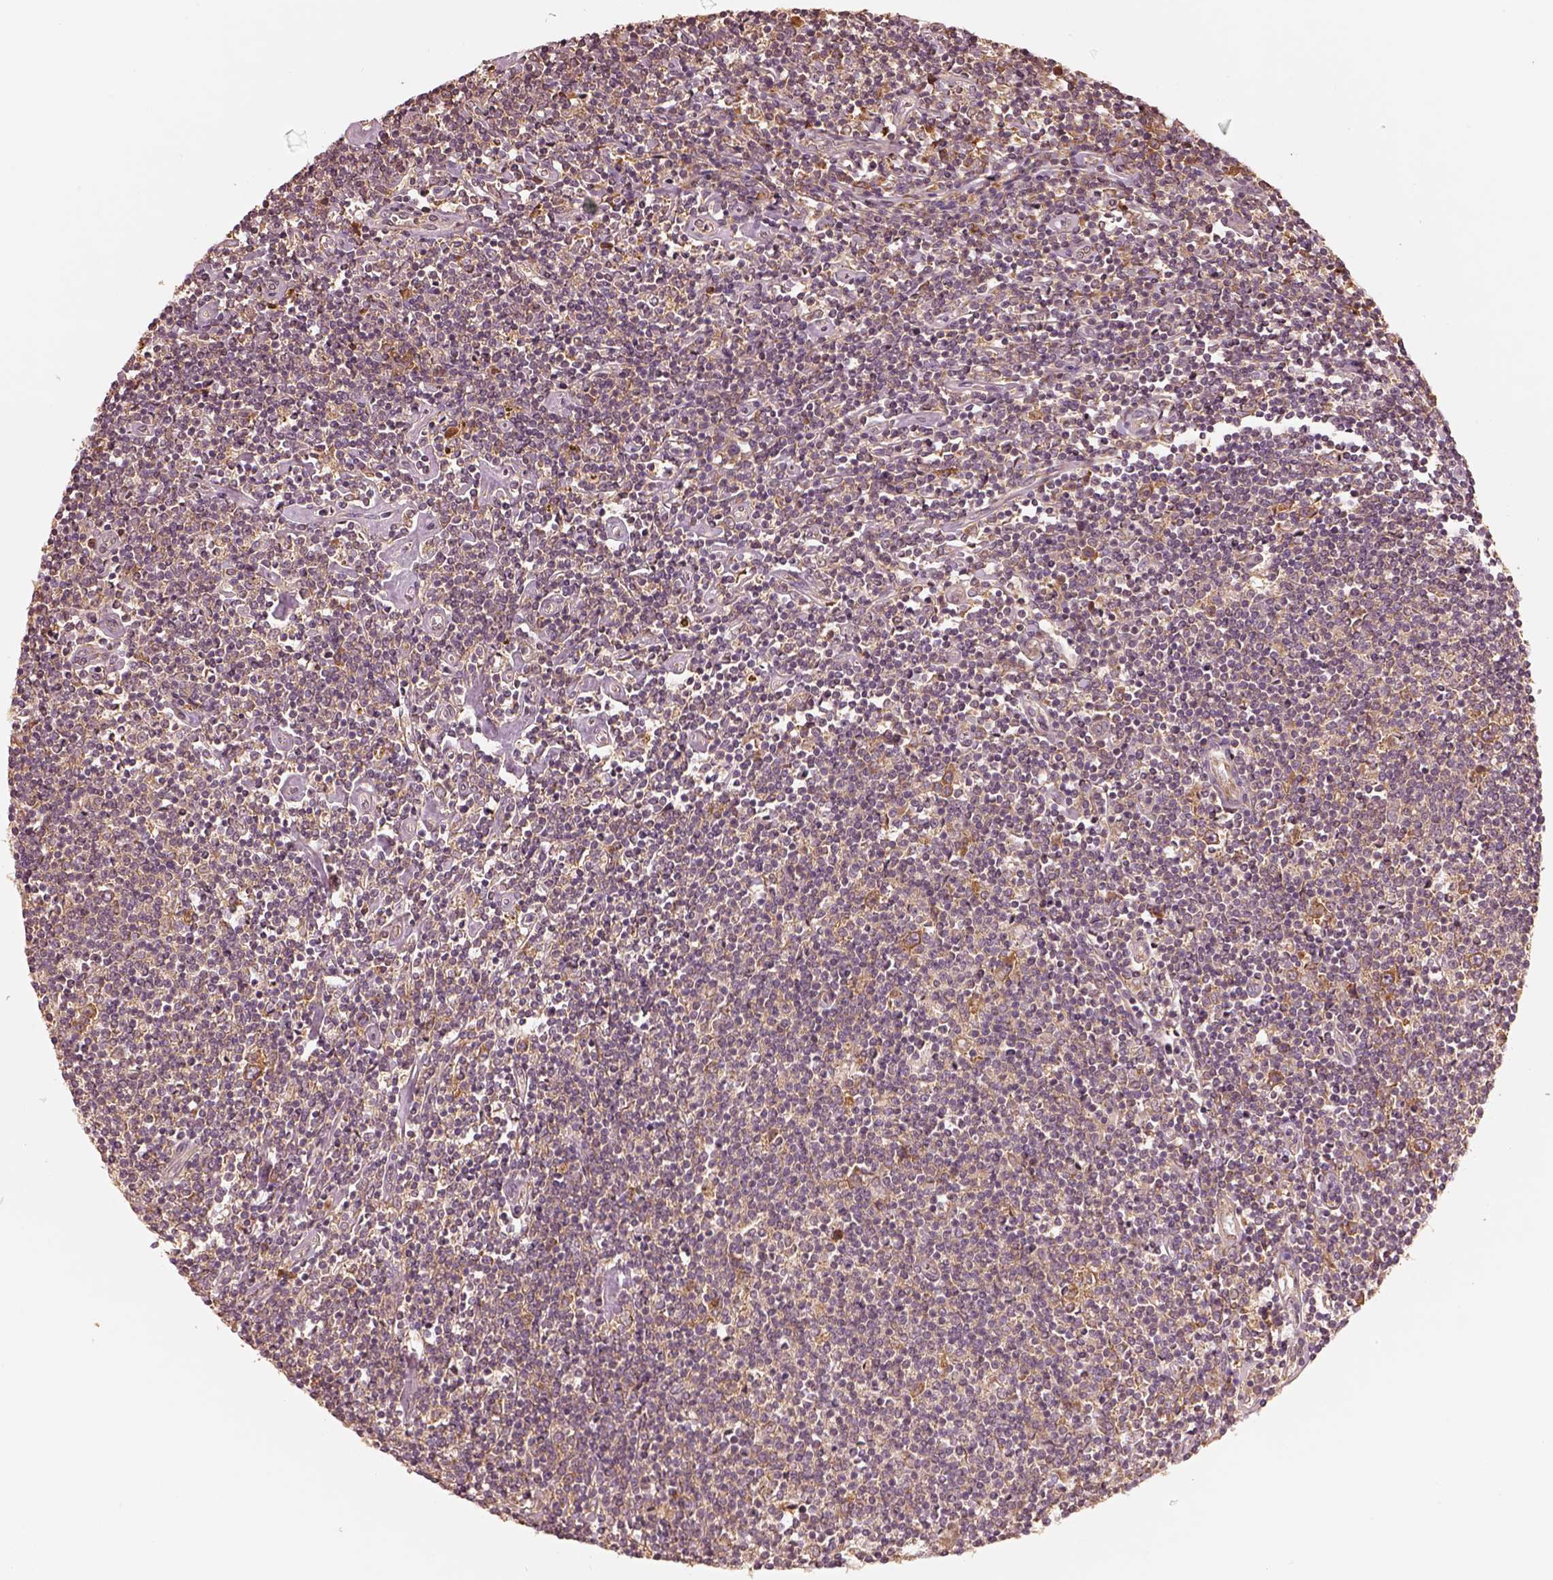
{"staining": {"intensity": "moderate", "quantity": ">75%", "location": "cytoplasmic/membranous"}, "tissue": "lymphoma", "cell_type": "Tumor cells", "image_type": "cancer", "snomed": [{"axis": "morphology", "description": "Hodgkin's disease, NOS"}, {"axis": "topography", "description": "Lymph node"}], "caption": "A brown stain shows moderate cytoplasmic/membranous staining of a protein in Hodgkin's disease tumor cells.", "gene": "RPS5", "patient": {"sex": "male", "age": 40}}